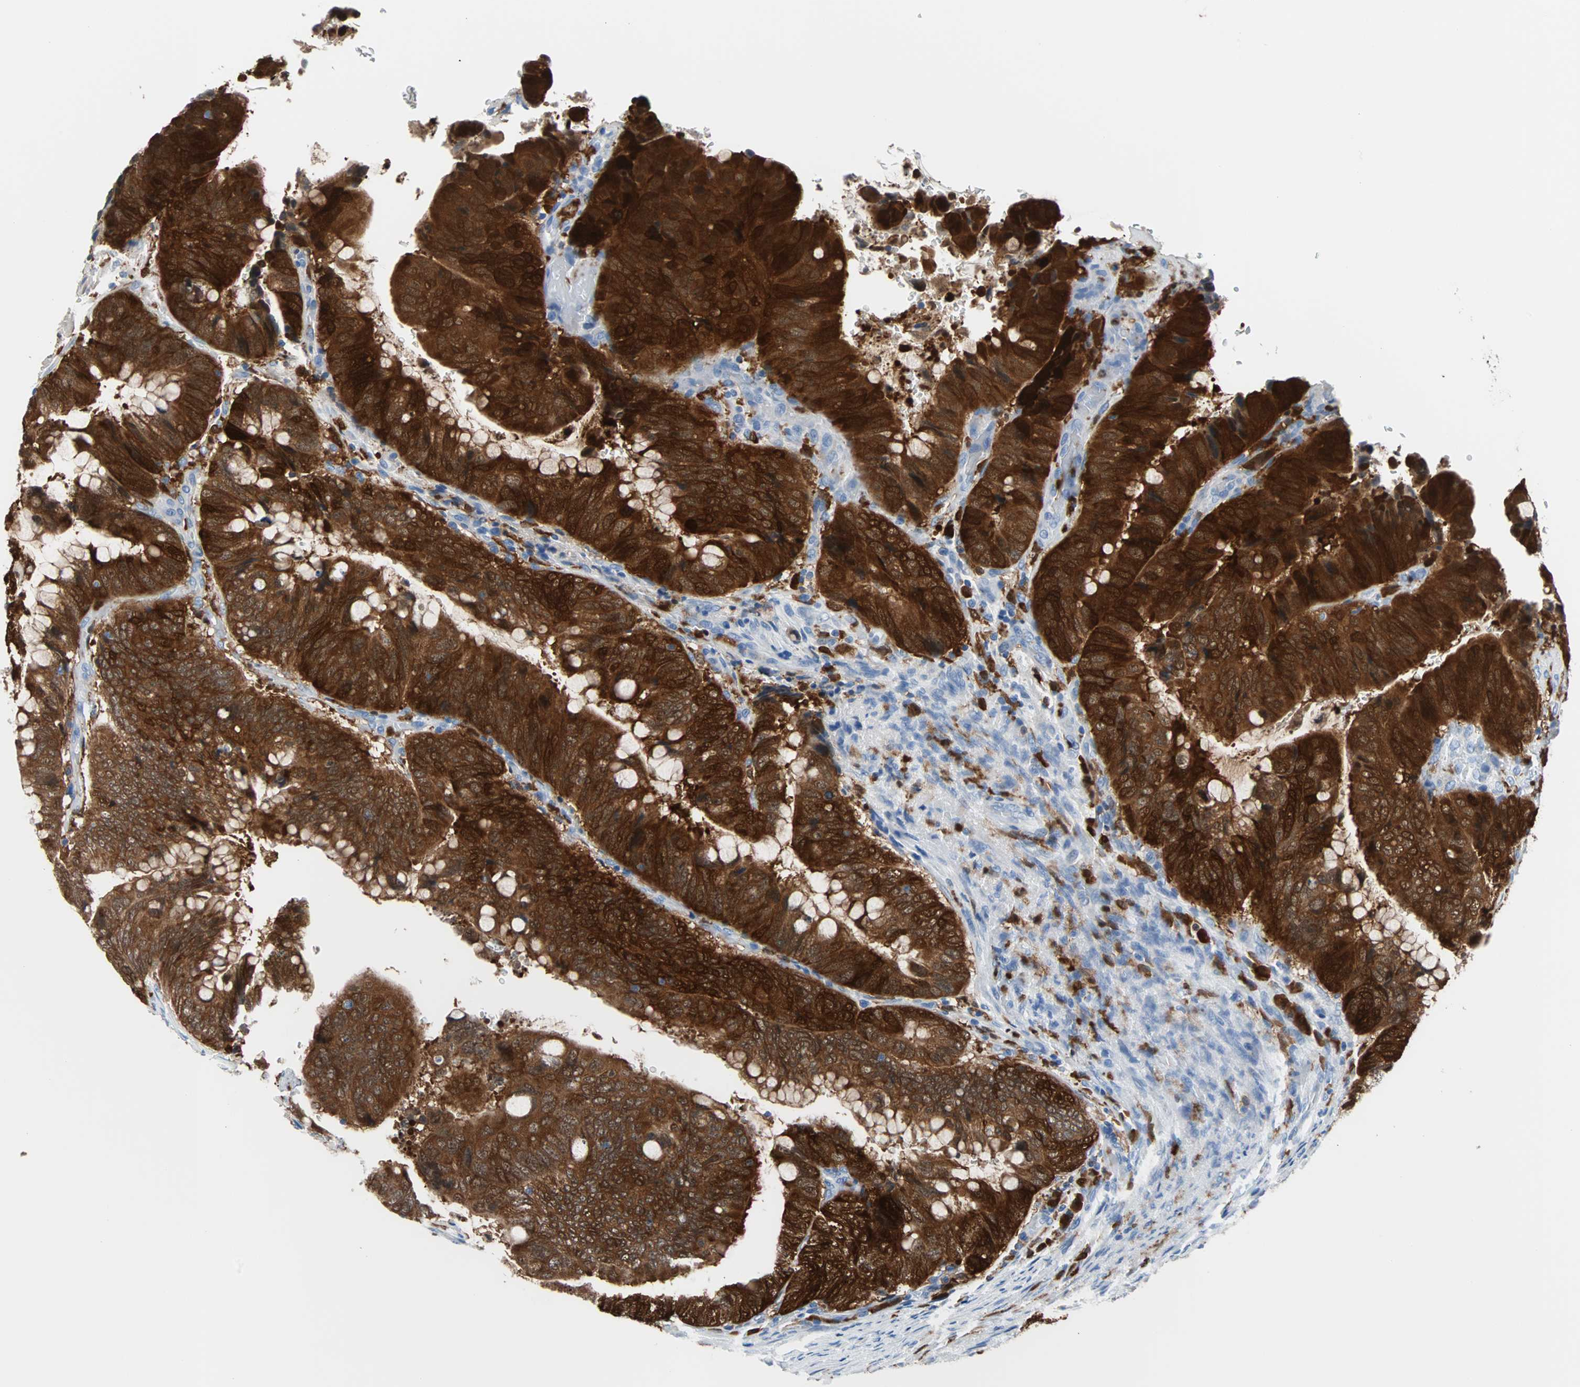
{"staining": {"intensity": "strong", "quantity": ">75%", "location": "cytoplasmic/membranous"}, "tissue": "colorectal cancer", "cell_type": "Tumor cells", "image_type": "cancer", "snomed": [{"axis": "morphology", "description": "Normal tissue, NOS"}, {"axis": "morphology", "description": "Adenocarcinoma, NOS"}, {"axis": "topography", "description": "Rectum"}, {"axis": "topography", "description": "Peripheral nerve tissue"}], "caption": "Immunohistochemistry of colorectal cancer reveals high levels of strong cytoplasmic/membranous positivity in approximately >75% of tumor cells.", "gene": "SYK", "patient": {"sex": "male", "age": 92}}